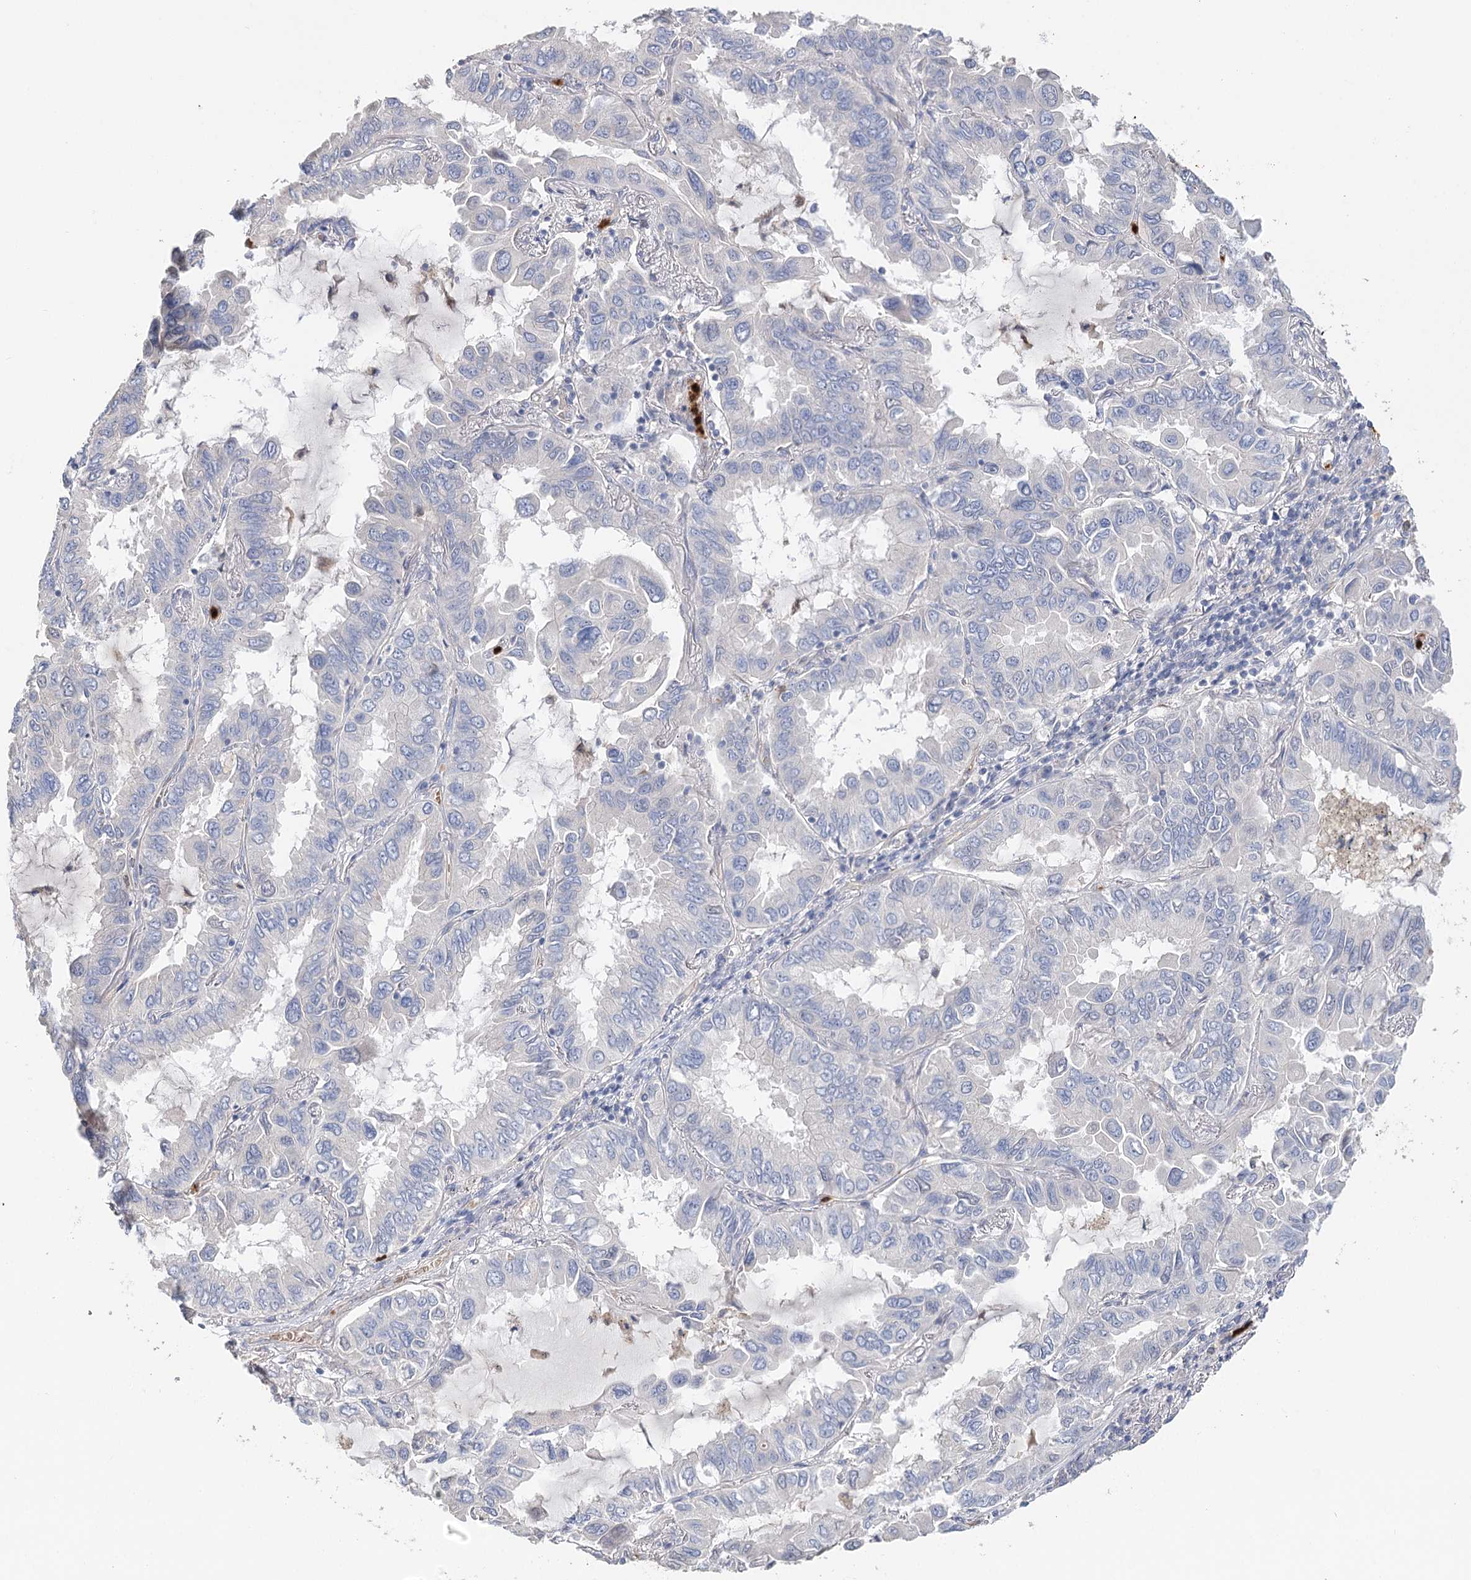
{"staining": {"intensity": "negative", "quantity": "none", "location": "none"}, "tissue": "lung cancer", "cell_type": "Tumor cells", "image_type": "cancer", "snomed": [{"axis": "morphology", "description": "Adenocarcinoma, NOS"}, {"axis": "topography", "description": "Lung"}], "caption": "An image of lung cancer stained for a protein demonstrates no brown staining in tumor cells.", "gene": "EPB41L5", "patient": {"sex": "male", "age": 64}}